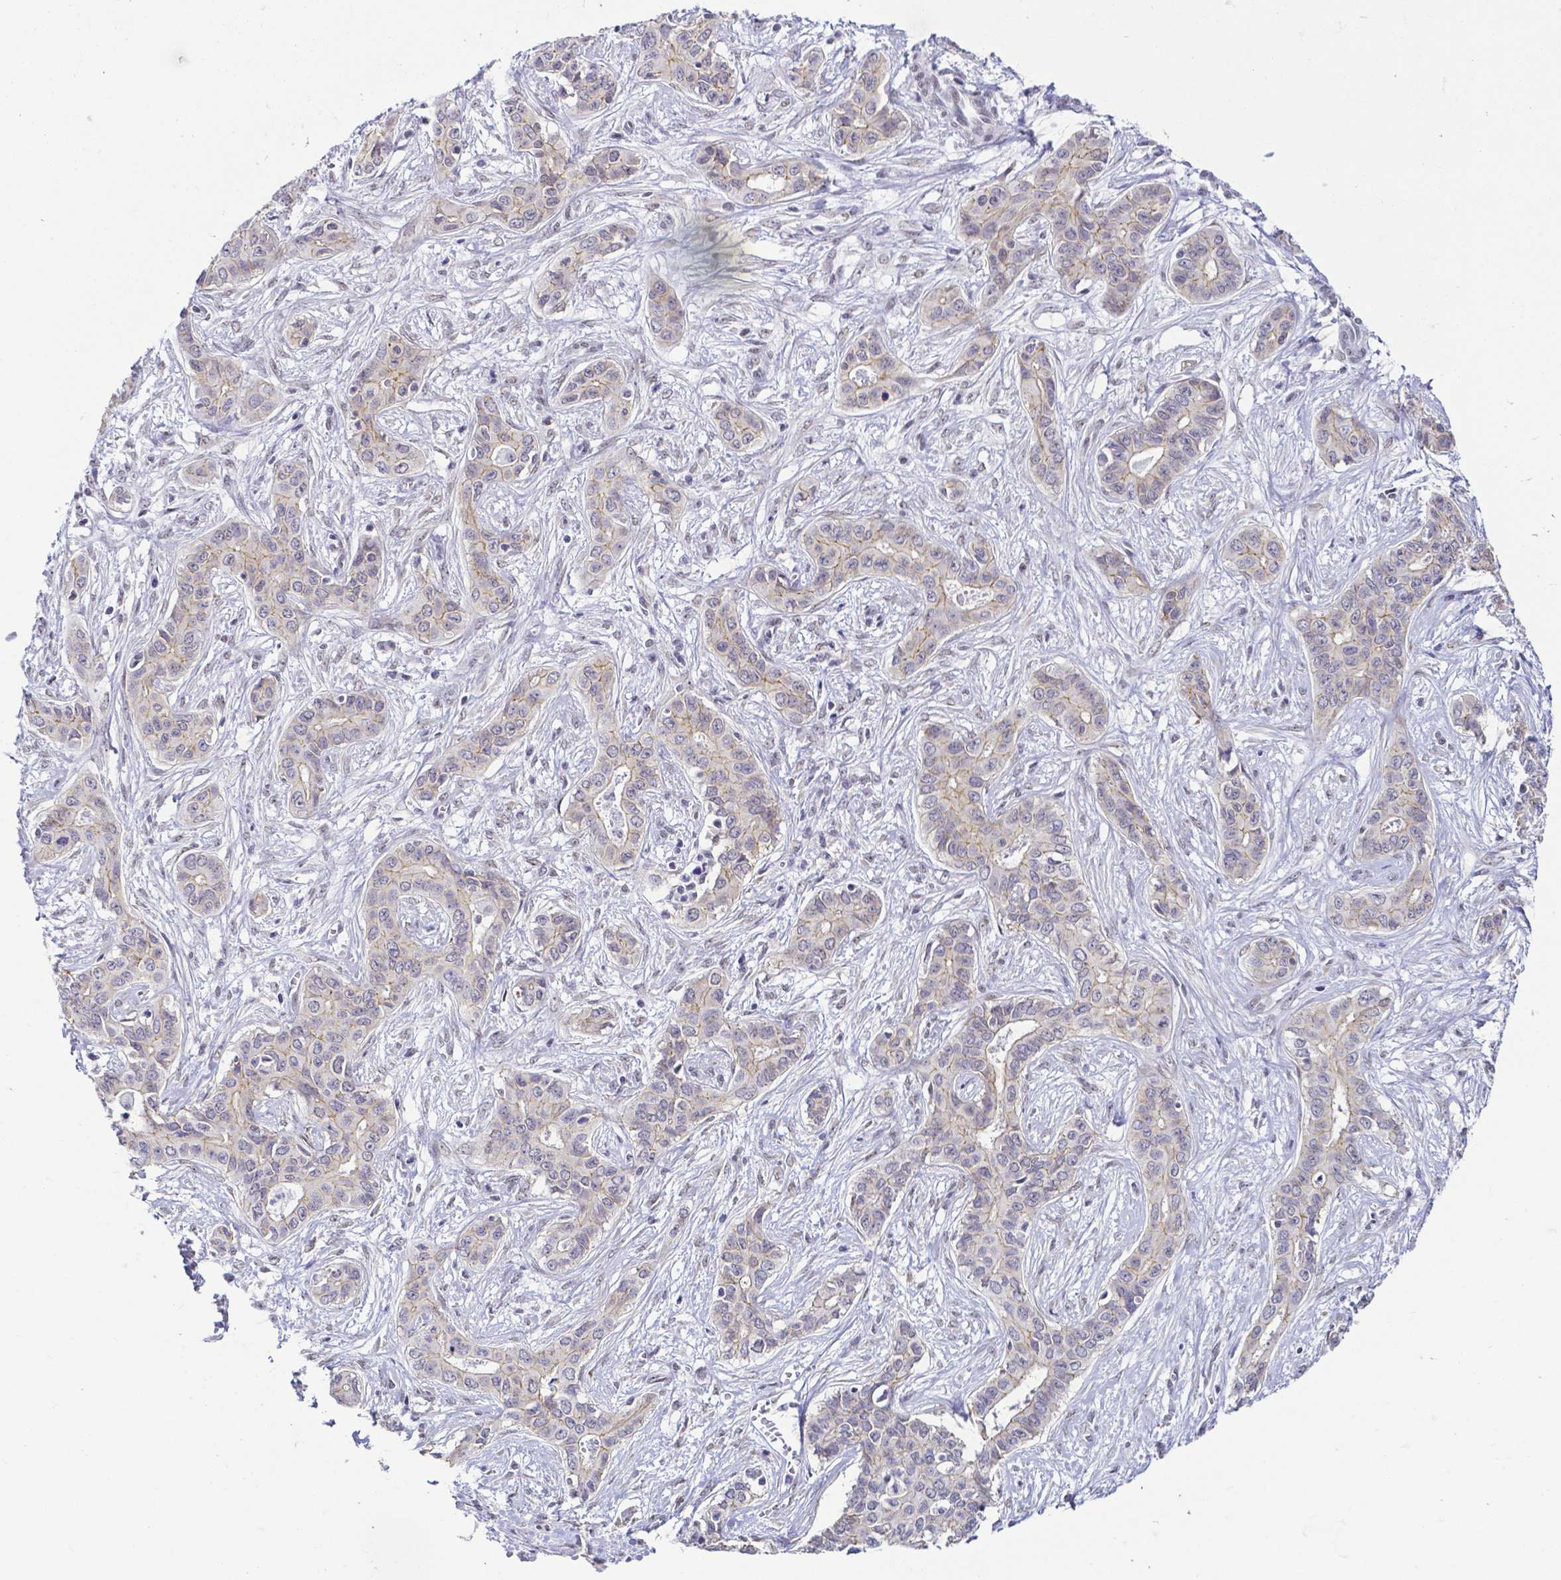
{"staining": {"intensity": "weak", "quantity": "<25%", "location": "cytoplasmic/membranous"}, "tissue": "liver cancer", "cell_type": "Tumor cells", "image_type": "cancer", "snomed": [{"axis": "morphology", "description": "Cholangiocarcinoma"}, {"axis": "topography", "description": "Liver"}], "caption": "This is an immunohistochemistry micrograph of cholangiocarcinoma (liver). There is no expression in tumor cells.", "gene": "FAM83G", "patient": {"sex": "female", "age": 65}}